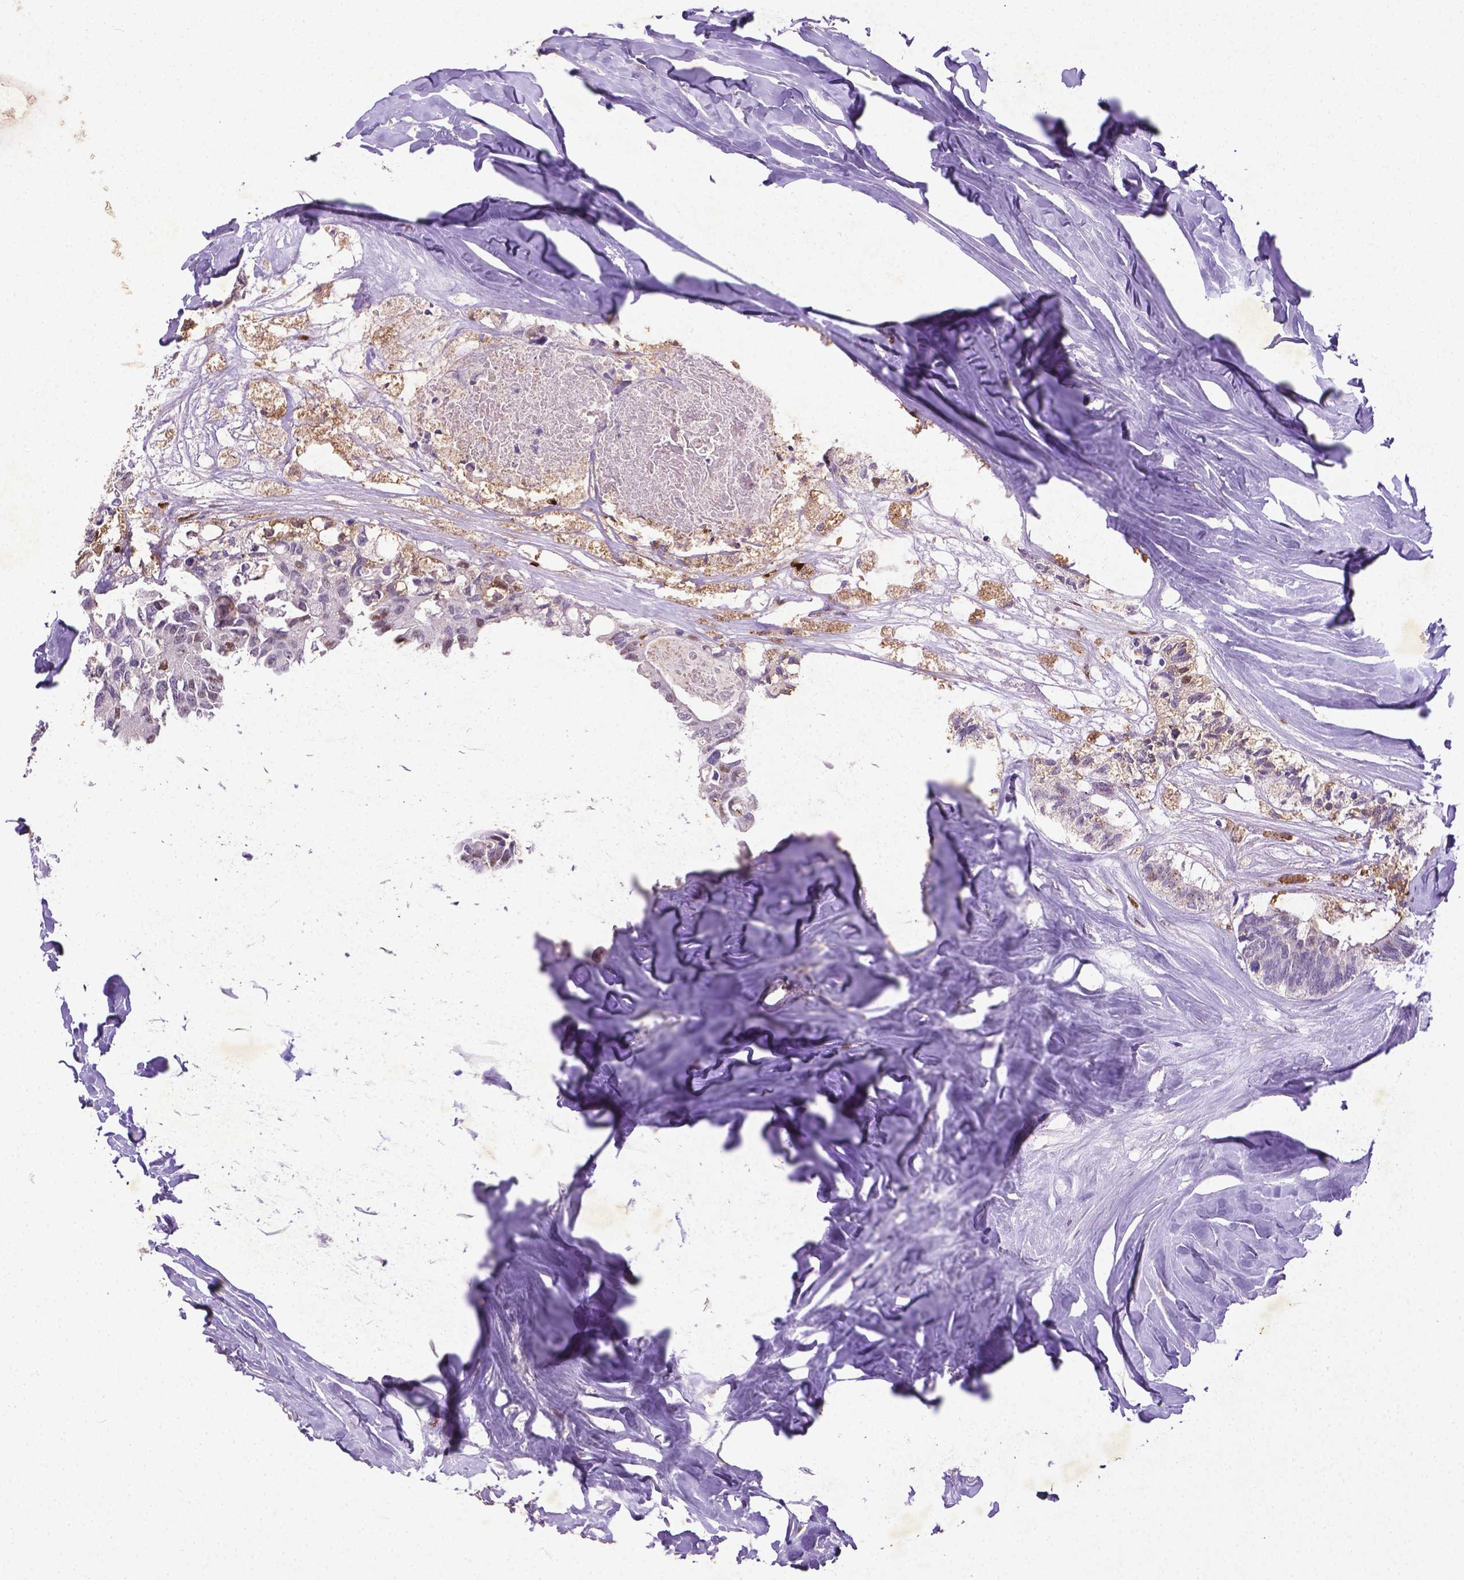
{"staining": {"intensity": "moderate", "quantity": "<25%", "location": "nuclear"}, "tissue": "colorectal cancer", "cell_type": "Tumor cells", "image_type": "cancer", "snomed": [{"axis": "morphology", "description": "Adenocarcinoma, NOS"}, {"axis": "topography", "description": "Colon"}, {"axis": "topography", "description": "Rectum"}], "caption": "Moderate nuclear positivity is seen in about <25% of tumor cells in colorectal cancer.", "gene": "CDKN1A", "patient": {"sex": "male", "age": 57}}